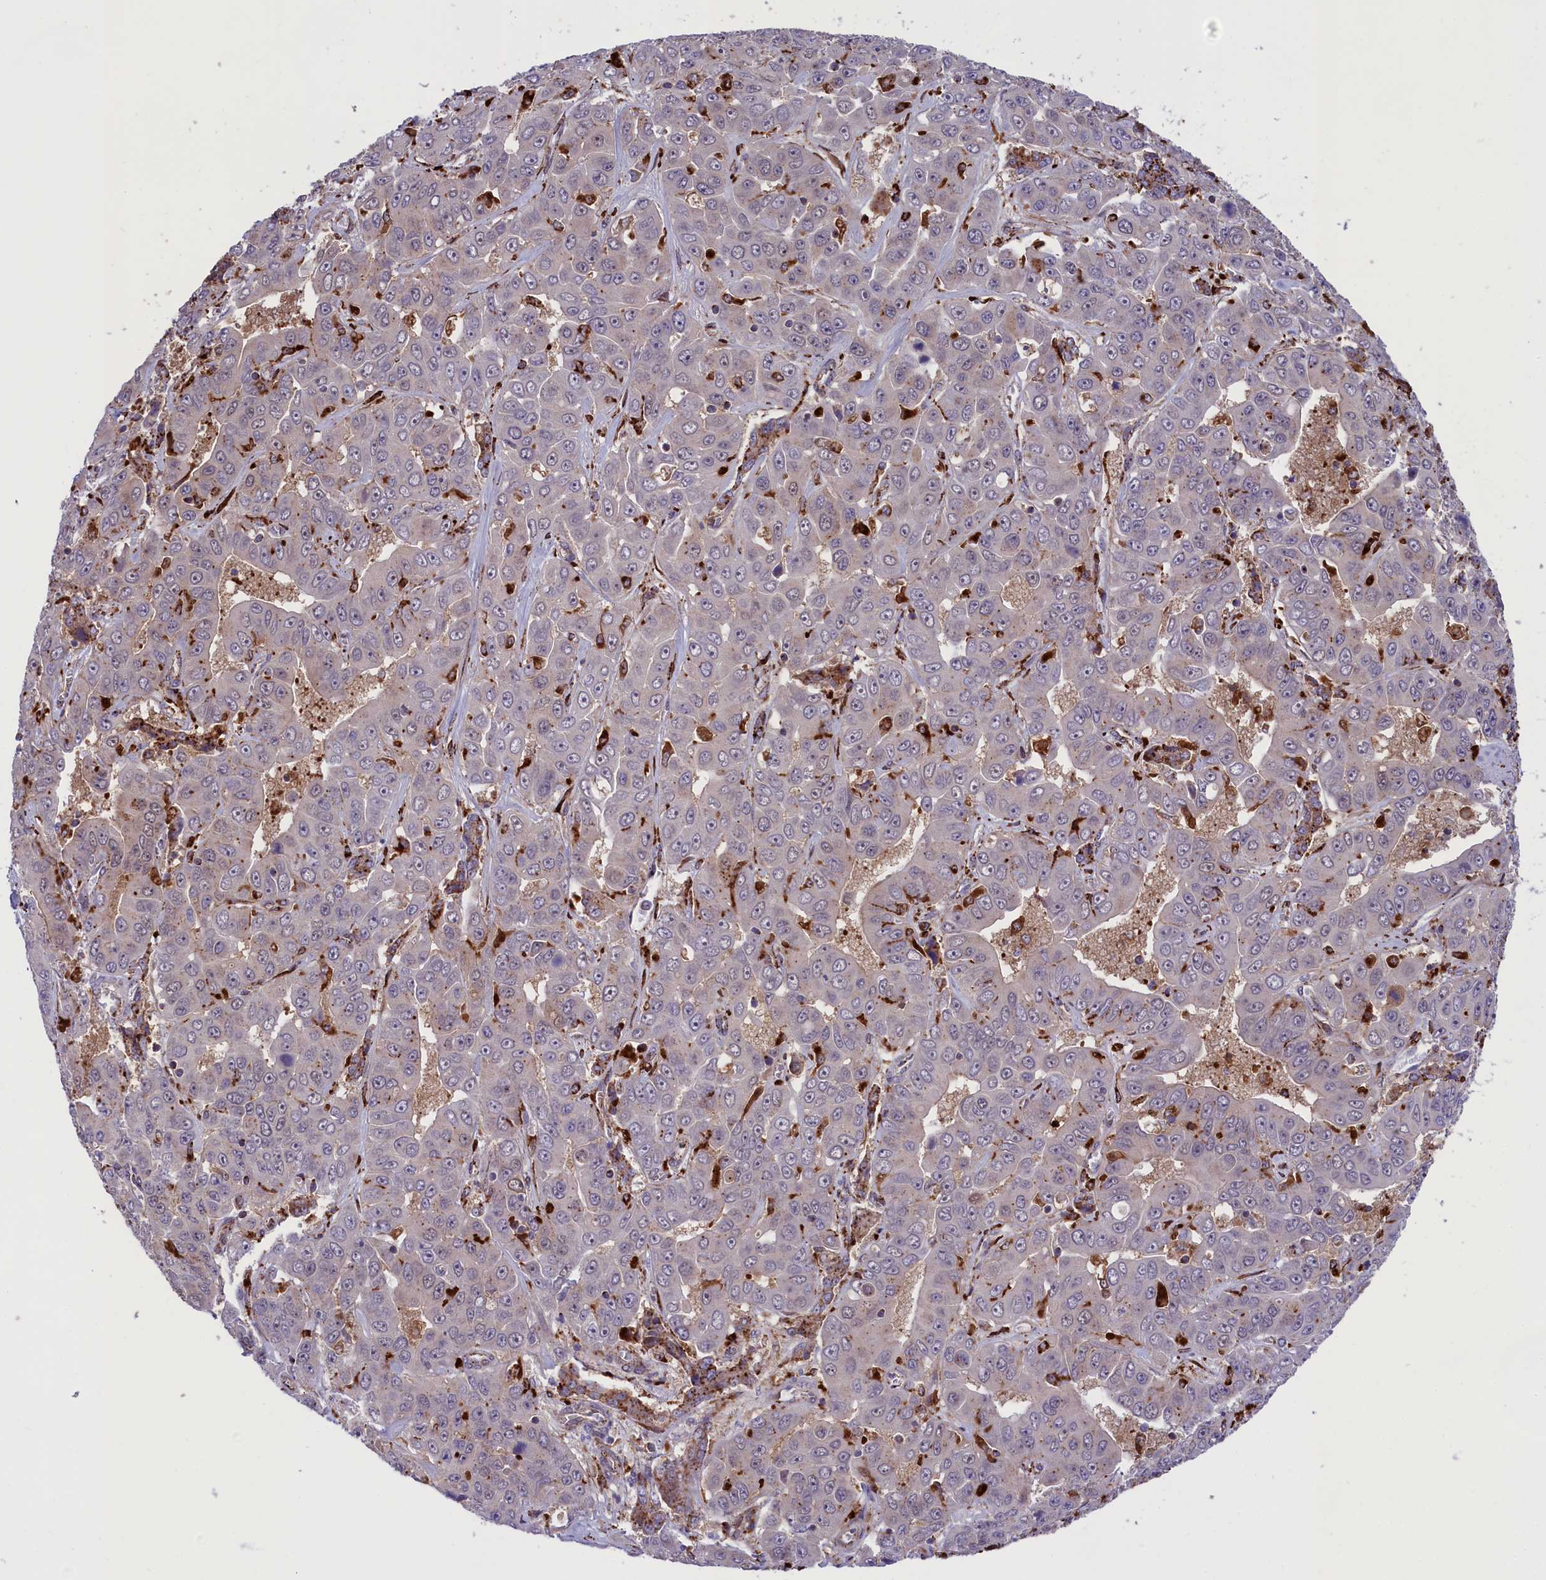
{"staining": {"intensity": "negative", "quantity": "none", "location": "none"}, "tissue": "liver cancer", "cell_type": "Tumor cells", "image_type": "cancer", "snomed": [{"axis": "morphology", "description": "Cholangiocarcinoma"}, {"axis": "topography", "description": "Liver"}], "caption": "Protein analysis of liver cancer reveals no significant positivity in tumor cells.", "gene": "MAN2B1", "patient": {"sex": "female", "age": 52}}